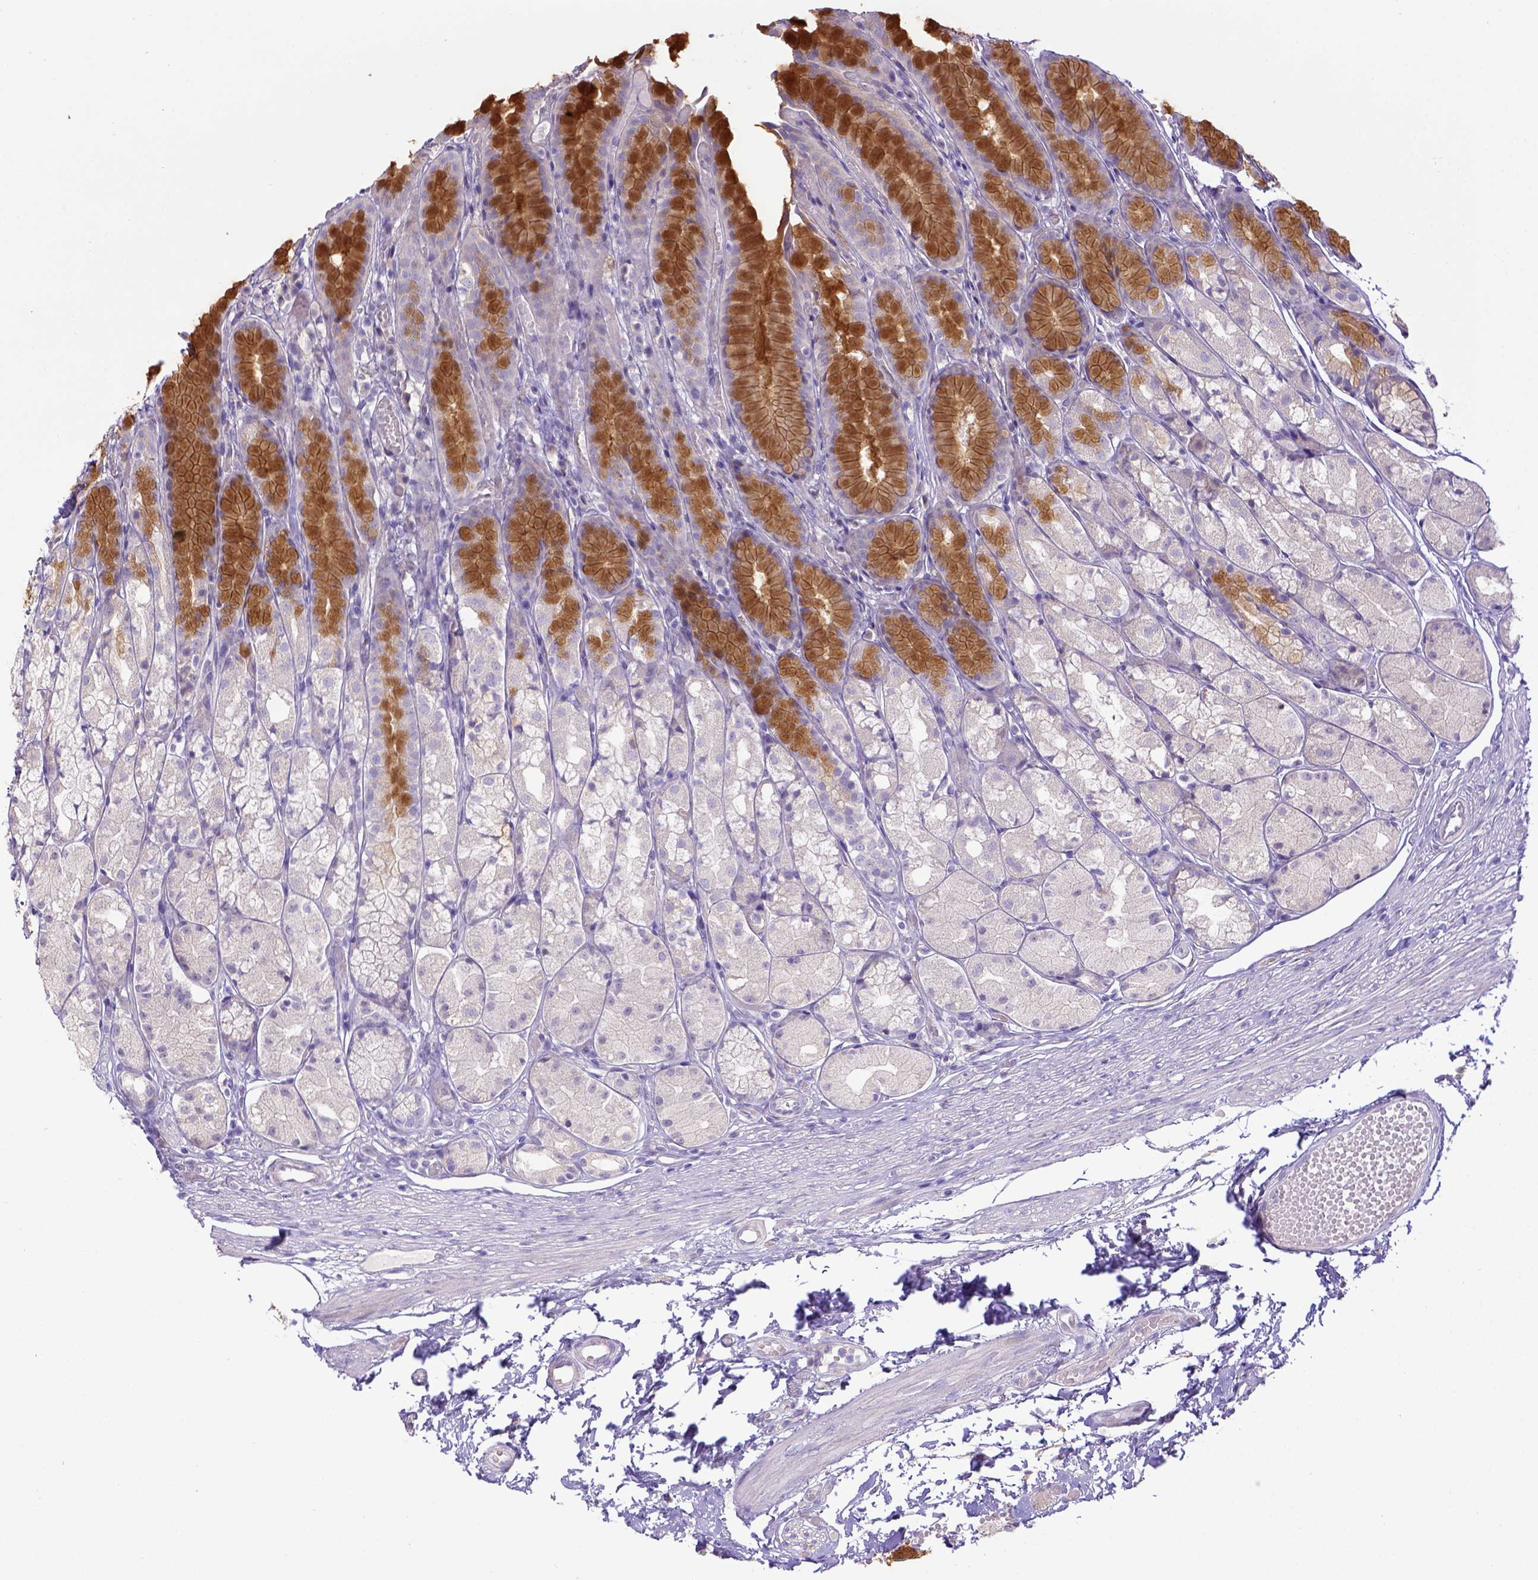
{"staining": {"intensity": "moderate", "quantity": "25%-75%", "location": "cytoplasmic/membranous"}, "tissue": "stomach", "cell_type": "Glandular cells", "image_type": "normal", "snomed": [{"axis": "morphology", "description": "Normal tissue, NOS"}, {"axis": "topography", "description": "Stomach"}], "caption": "This micrograph shows immunohistochemistry (IHC) staining of normal stomach, with medium moderate cytoplasmic/membranous positivity in approximately 25%-75% of glandular cells.", "gene": "CD40", "patient": {"sex": "male", "age": 70}}